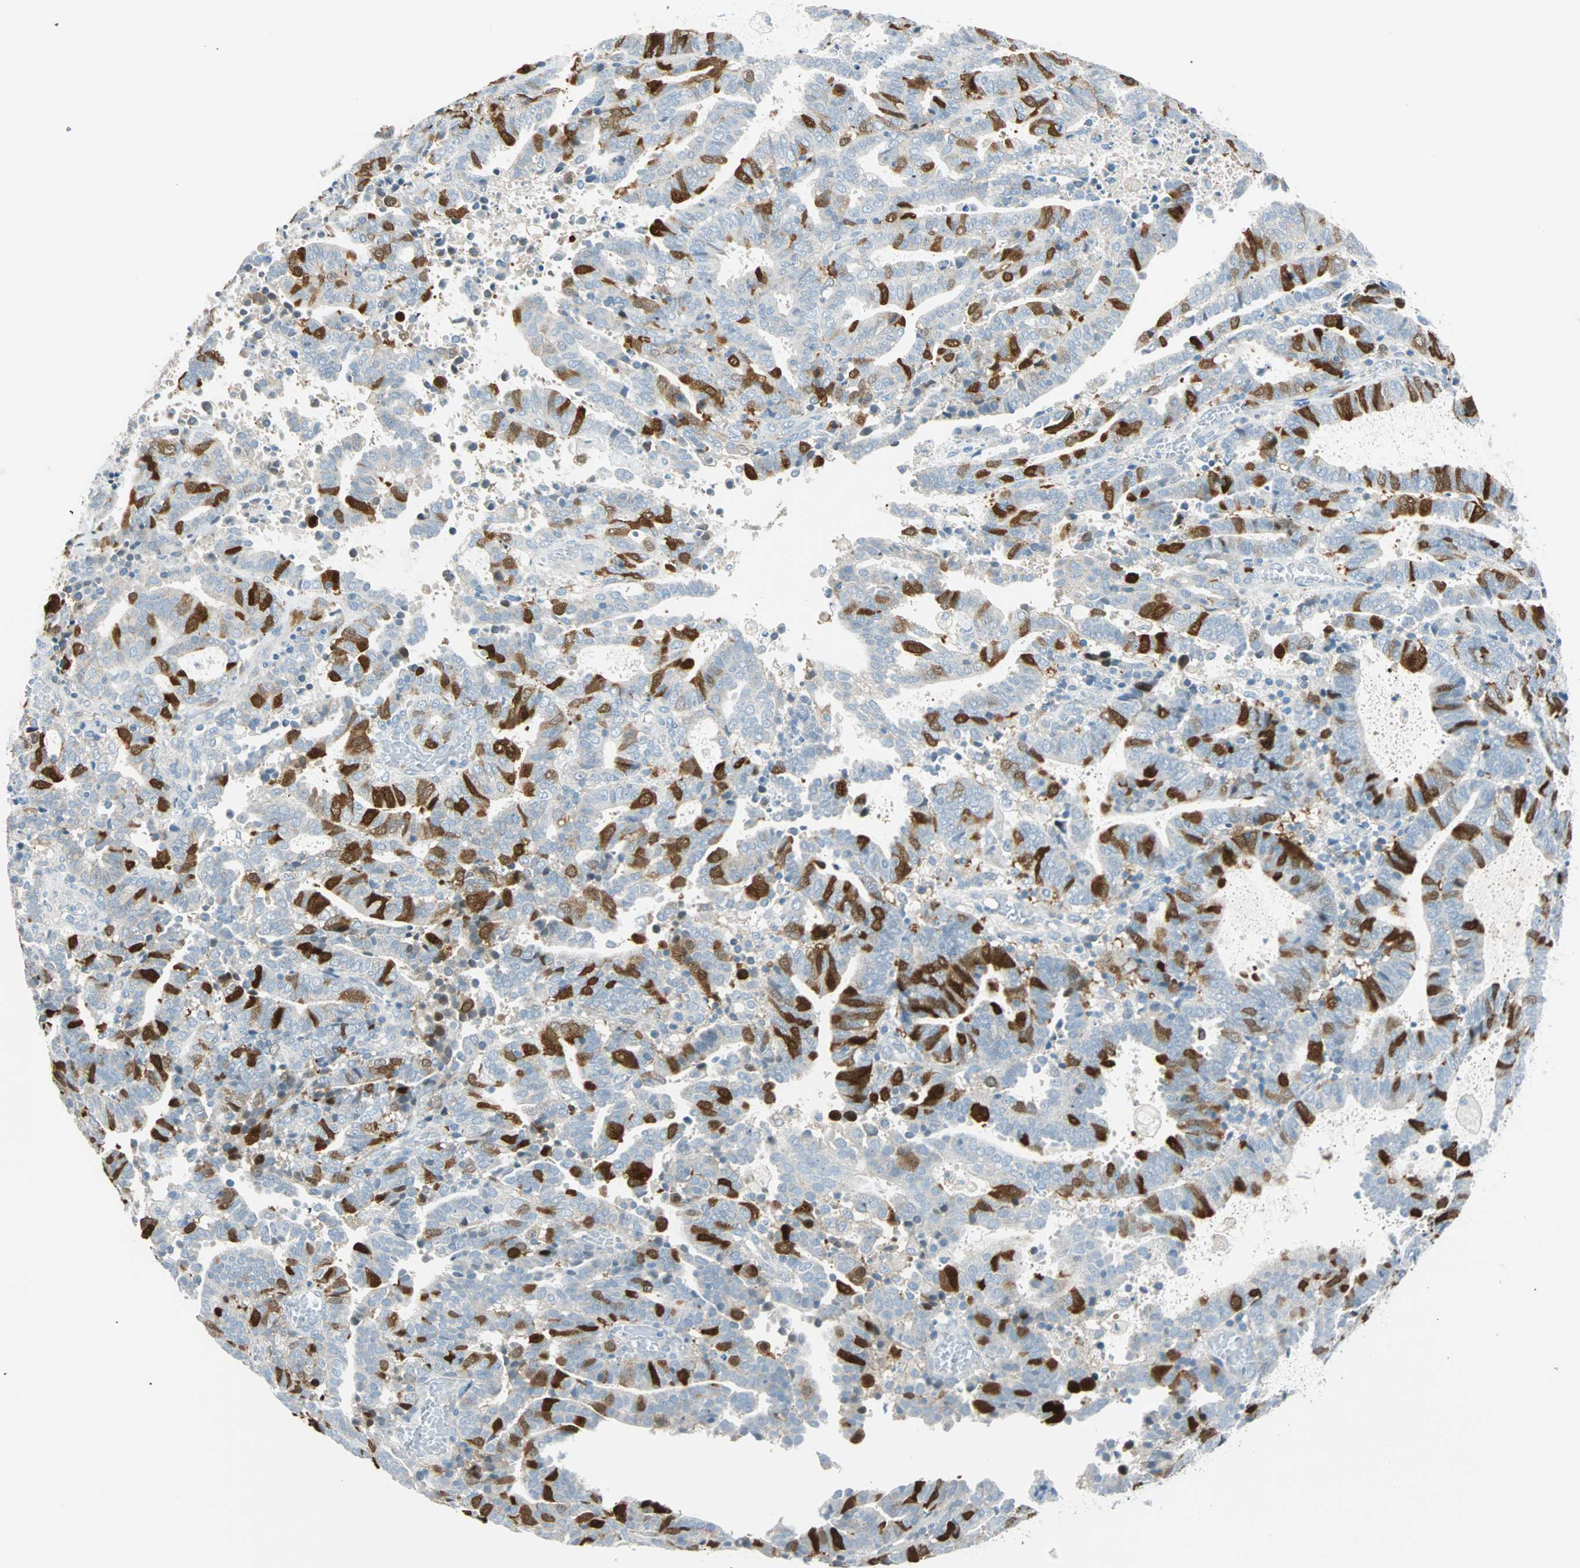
{"staining": {"intensity": "strong", "quantity": "25%-75%", "location": "cytoplasmic/membranous,nuclear"}, "tissue": "endometrial cancer", "cell_type": "Tumor cells", "image_type": "cancer", "snomed": [{"axis": "morphology", "description": "Adenocarcinoma, NOS"}, {"axis": "topography", "description": "Uterus"}], "caption": "Immunohistochemical staining of endometrial adenocarcinoma exhibits strong cytoplasmic/membranous and nuclear protein expression in about 25%-75% of tumor cells.", "gene": "PTTG1", "patient": {"sex": "female", "age": 83}}